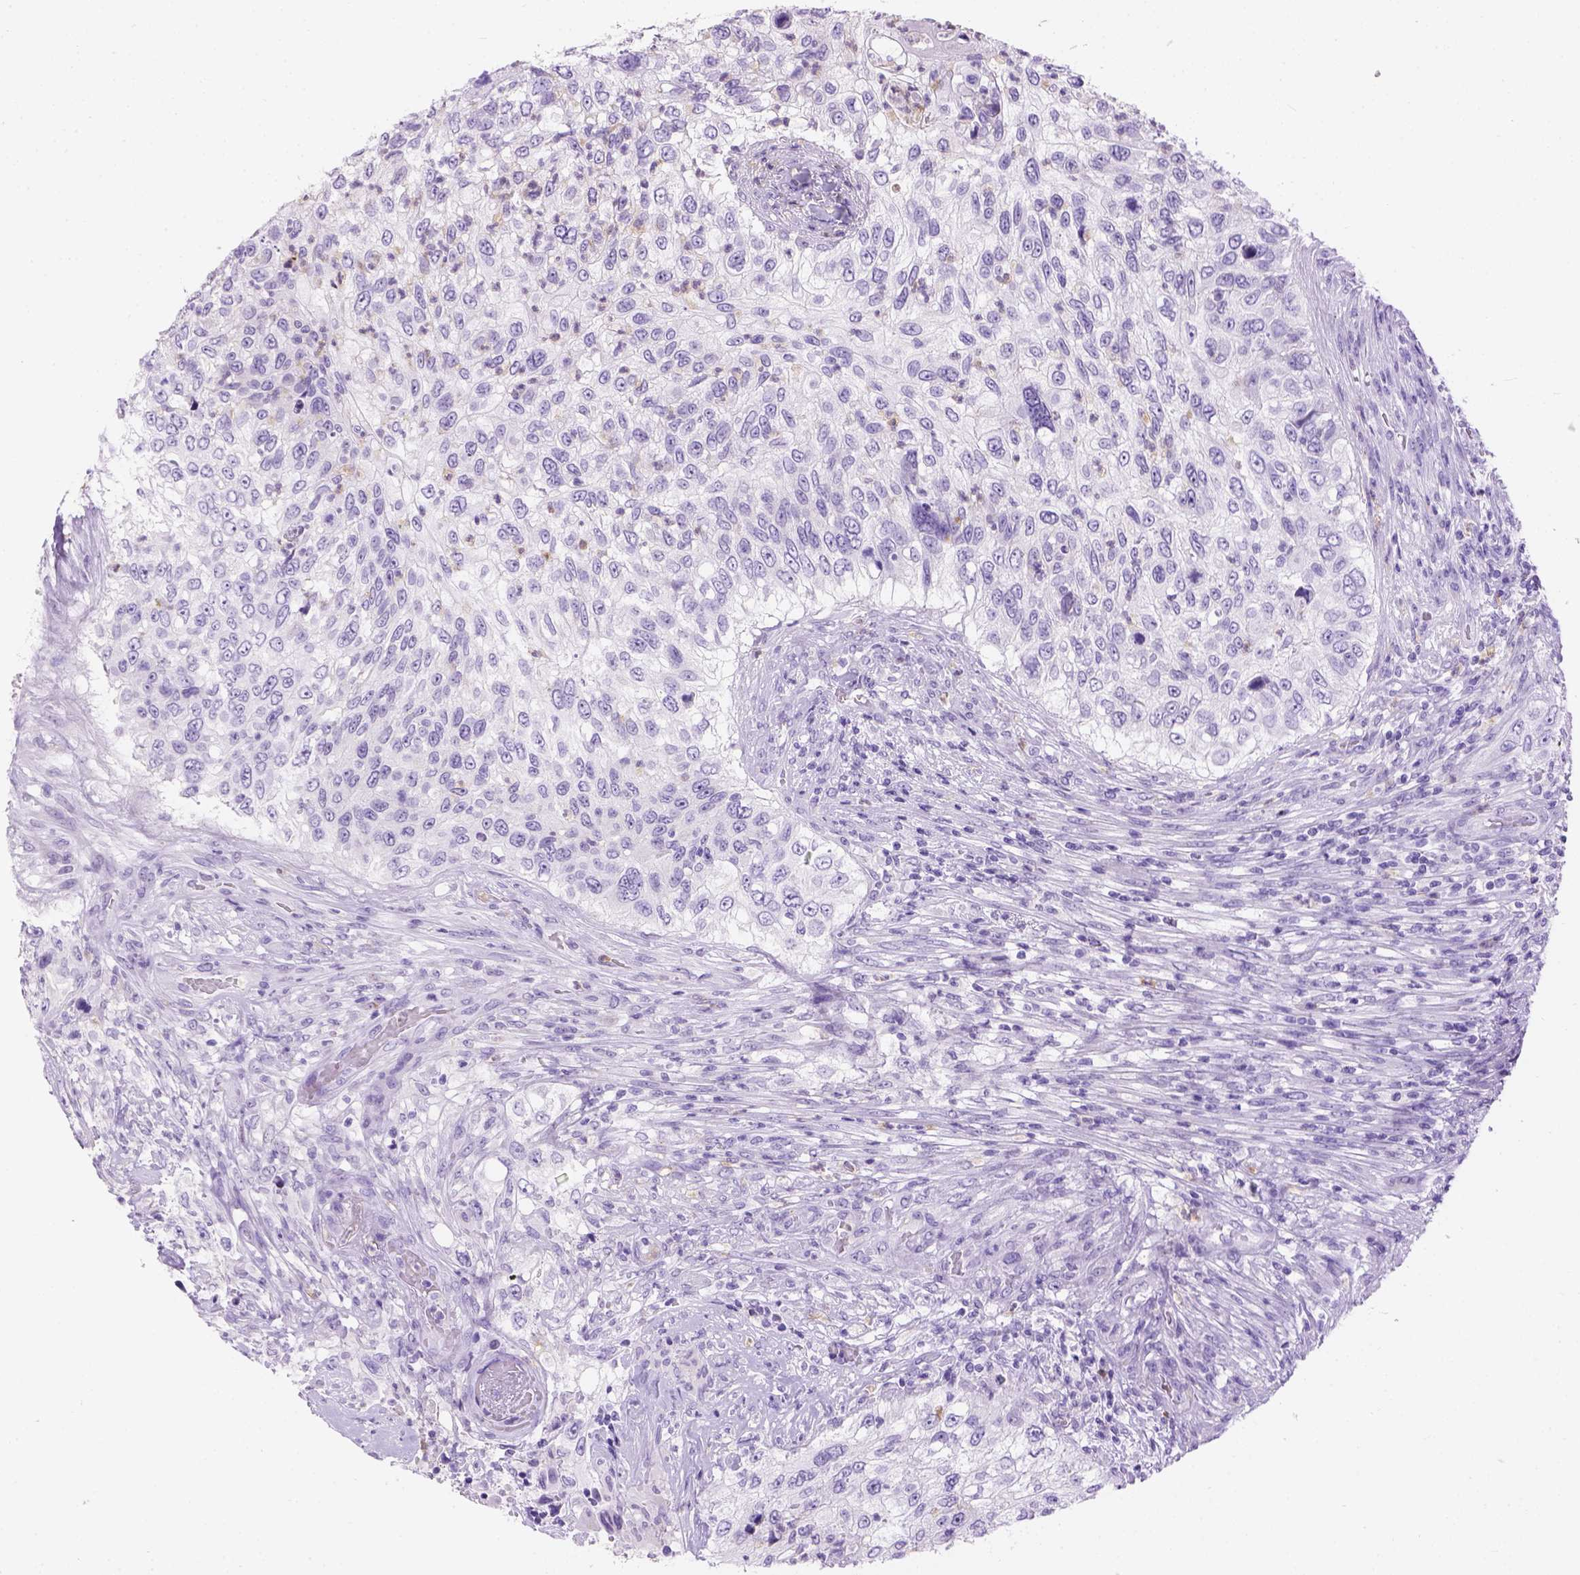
{"staining": {"intensity": "negative", "quantity": "none", "location": "none"}, "tissue": "urothelial cancer", "cell_type": "Tumor cells", "image_type": "cancer", "snomed": [{"axis": "morphology", "description": "Urothelial carcinoma, High grade"}, {"axis": "topography", "description": "Urinary bladder"}], "caption": "IHC of high-grade urothelial carcinoma displays no staining in tumor cells.", "gene": "TMEM38A", "patient": {"sex": "female", "age": 60}}